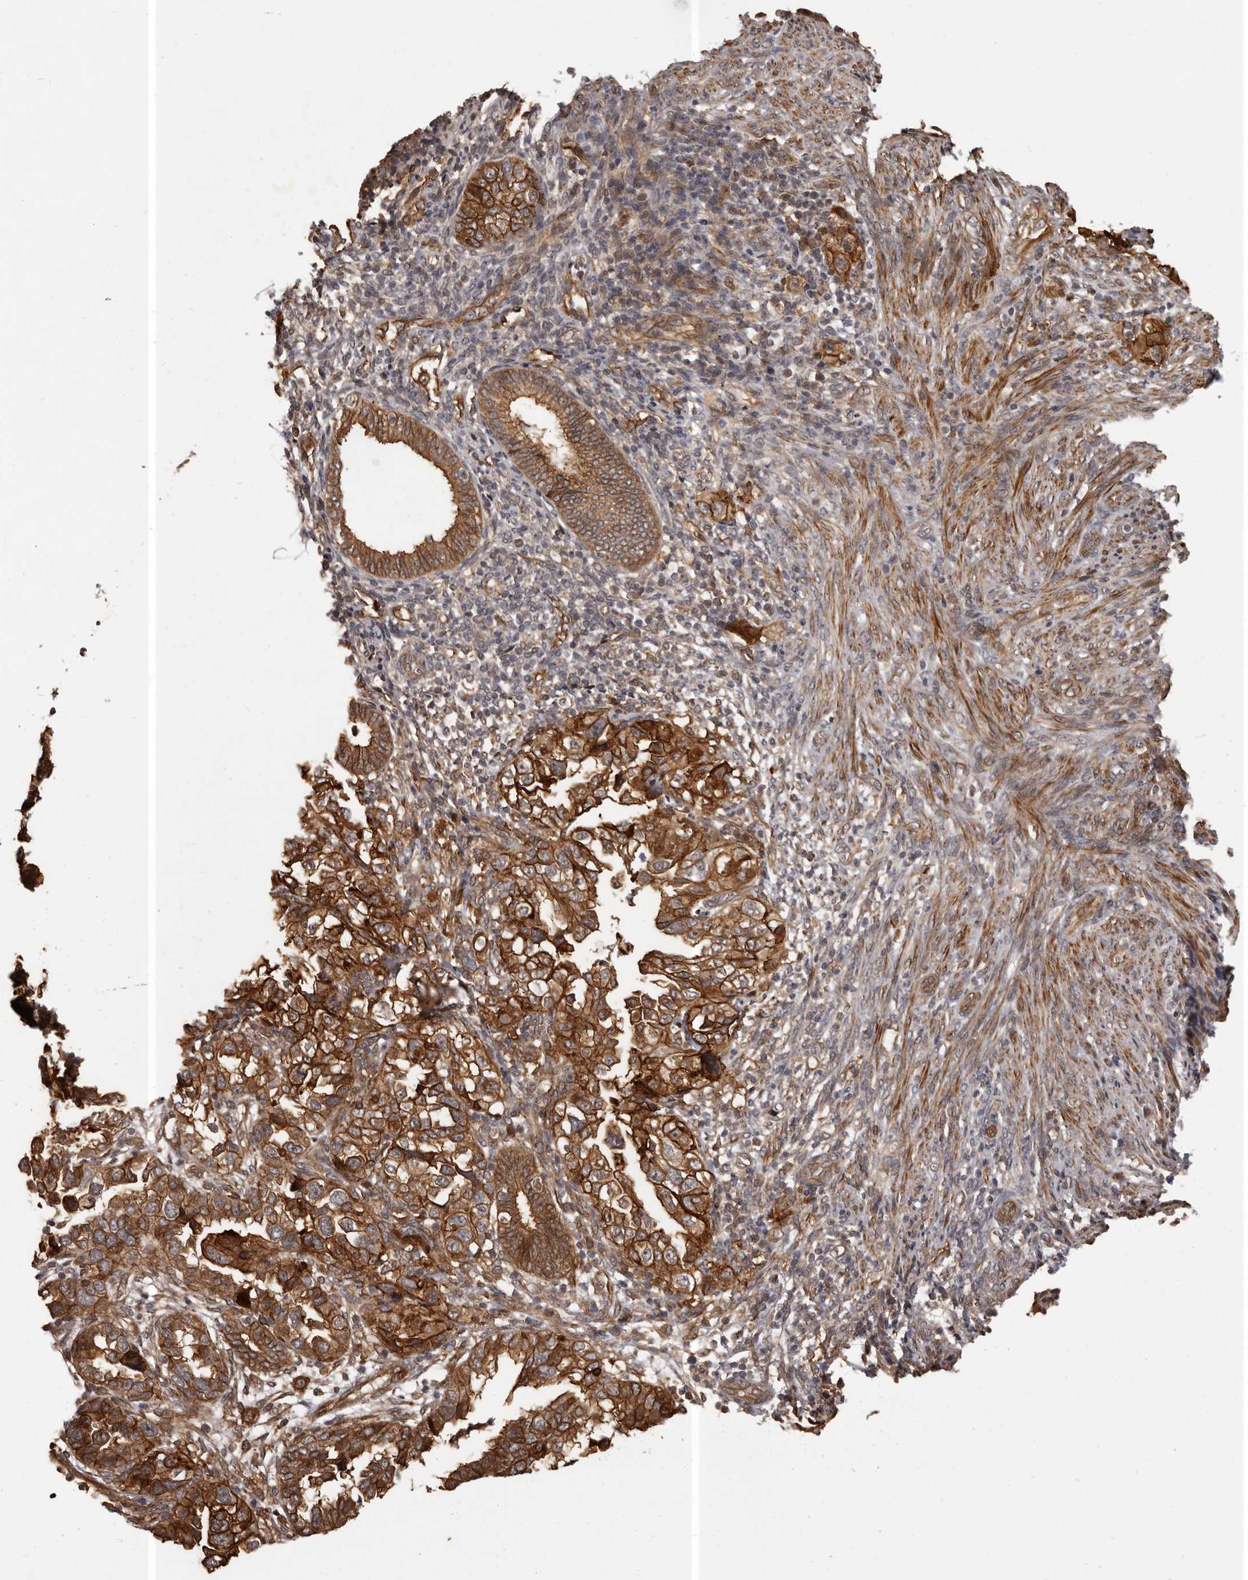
{"staining": {"intensity": "strong", "quantity": ">75%", "location": "cytoplasmic/membranous"}, "tissue": "endometrial cancer", "cell_type": "Tumor cells", "image_type": "cancer", "snomed": [{"axis": "morphology", "description": "Adenocarcinoma, NOS"}, {"axis": "topography", "description": "Endometrium"}], "caption": "Approximately >75% of tumor cells in human endometrial adenocarcinoma demonstrate strong cytoplasmic/membranous protein expression as visualized by brown immunohistochemical staining.", "gene": "SLITRK6", "patient": {"sex": "female", "age": 85}}